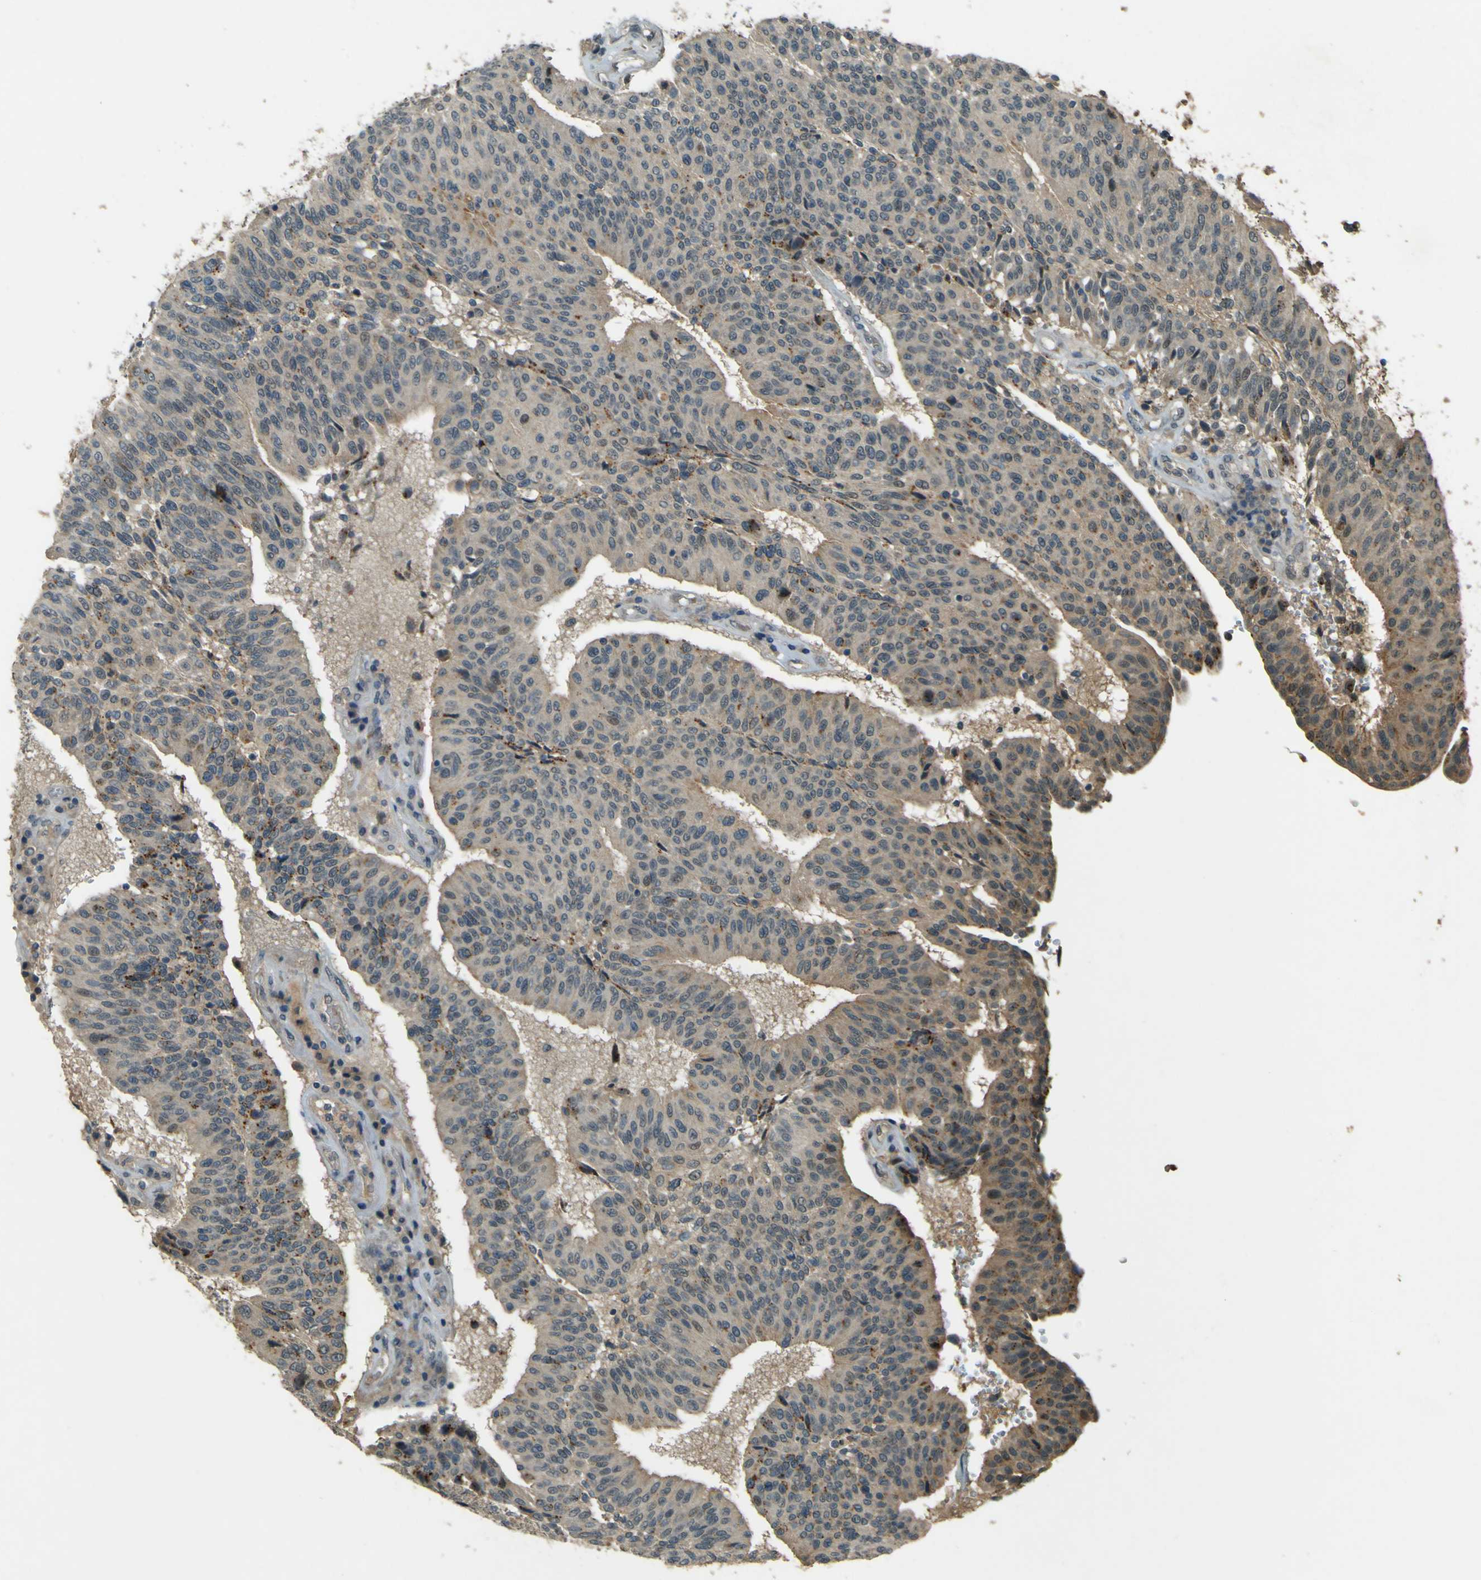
{"staining": {"intensity": "weak", "quantity": ">75%", "location": "cytoplasmic/membranous"}, "tissue": "urothelial cancer", "cell_type": "Tumor cells", "image_type": "cancer", "snomed": [{"axis": "morphology", "description": "Urothelial carcinoma, High grade"}, {"axis": "topography", "description": "Urinary bladder"}], "caption": "Protein positivity by immunohistochemistry (IHC) displays weak cytoplasmic/membranous positivity in about >75% of tumor cells in urothelial carcinoma (high-grade).", "gene": "MPDZ", "patient": {"sex": "male", "age": 66}}